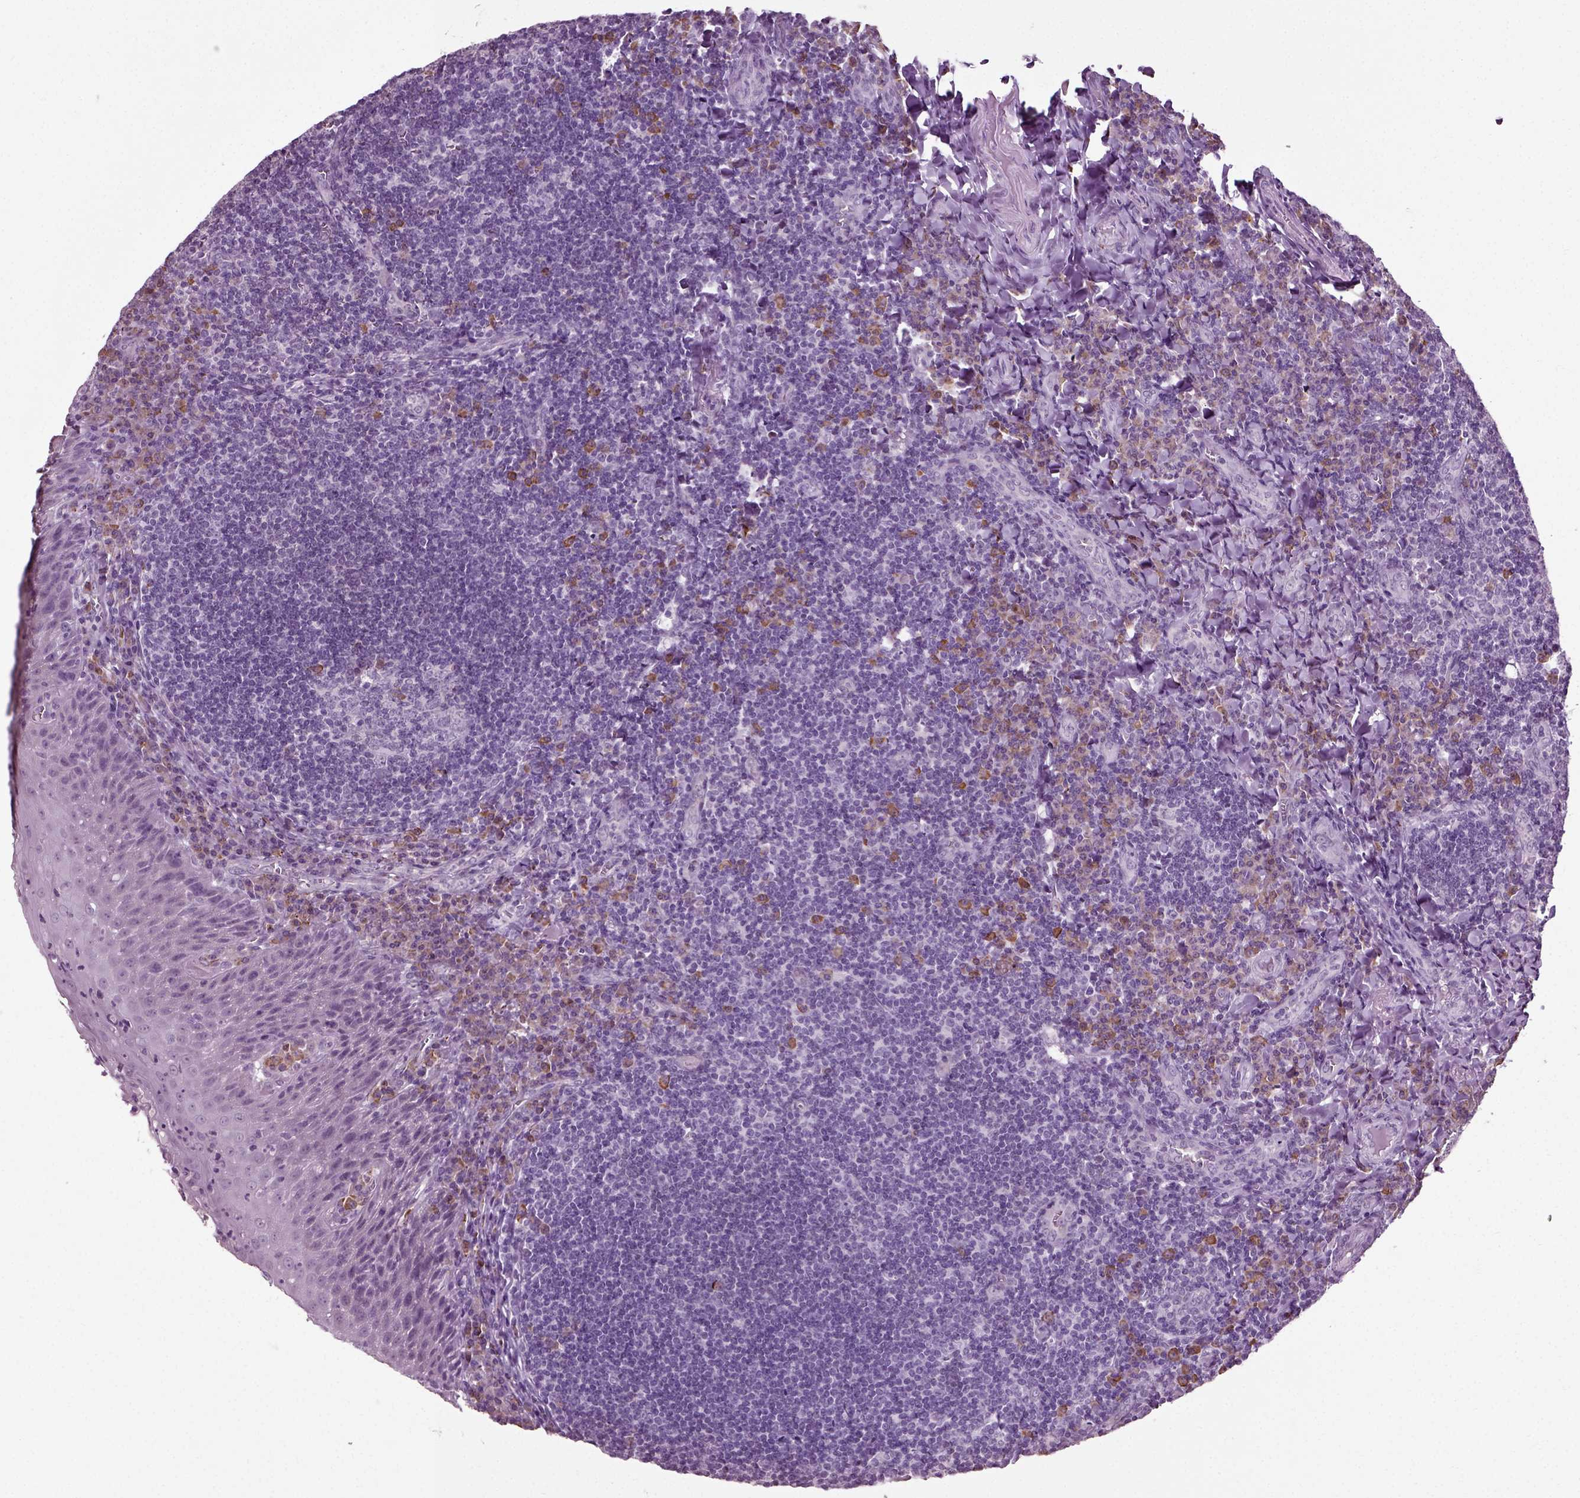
{"staining": {"intensity": "weak", "quantity": "<25%", "location": "cytoplasmic/membranous"}, "tissue": "tonsil", "cell_type": "Germinal center cells", "image_type": "normal", "snomed": [{"axis": "morphology", "description": "Normal tissue, NOS"}, {"axis": "morphology", "description": "Inflammation, NOS"}, {"axis": "topography", "description": "Tonsil"}], "caption": "The micrograph demonstrates no staining of germinal center cells in unremarkable tonsil.", "gene": "SLC26A8", "patient": {"sex": "female", "age": 31}}